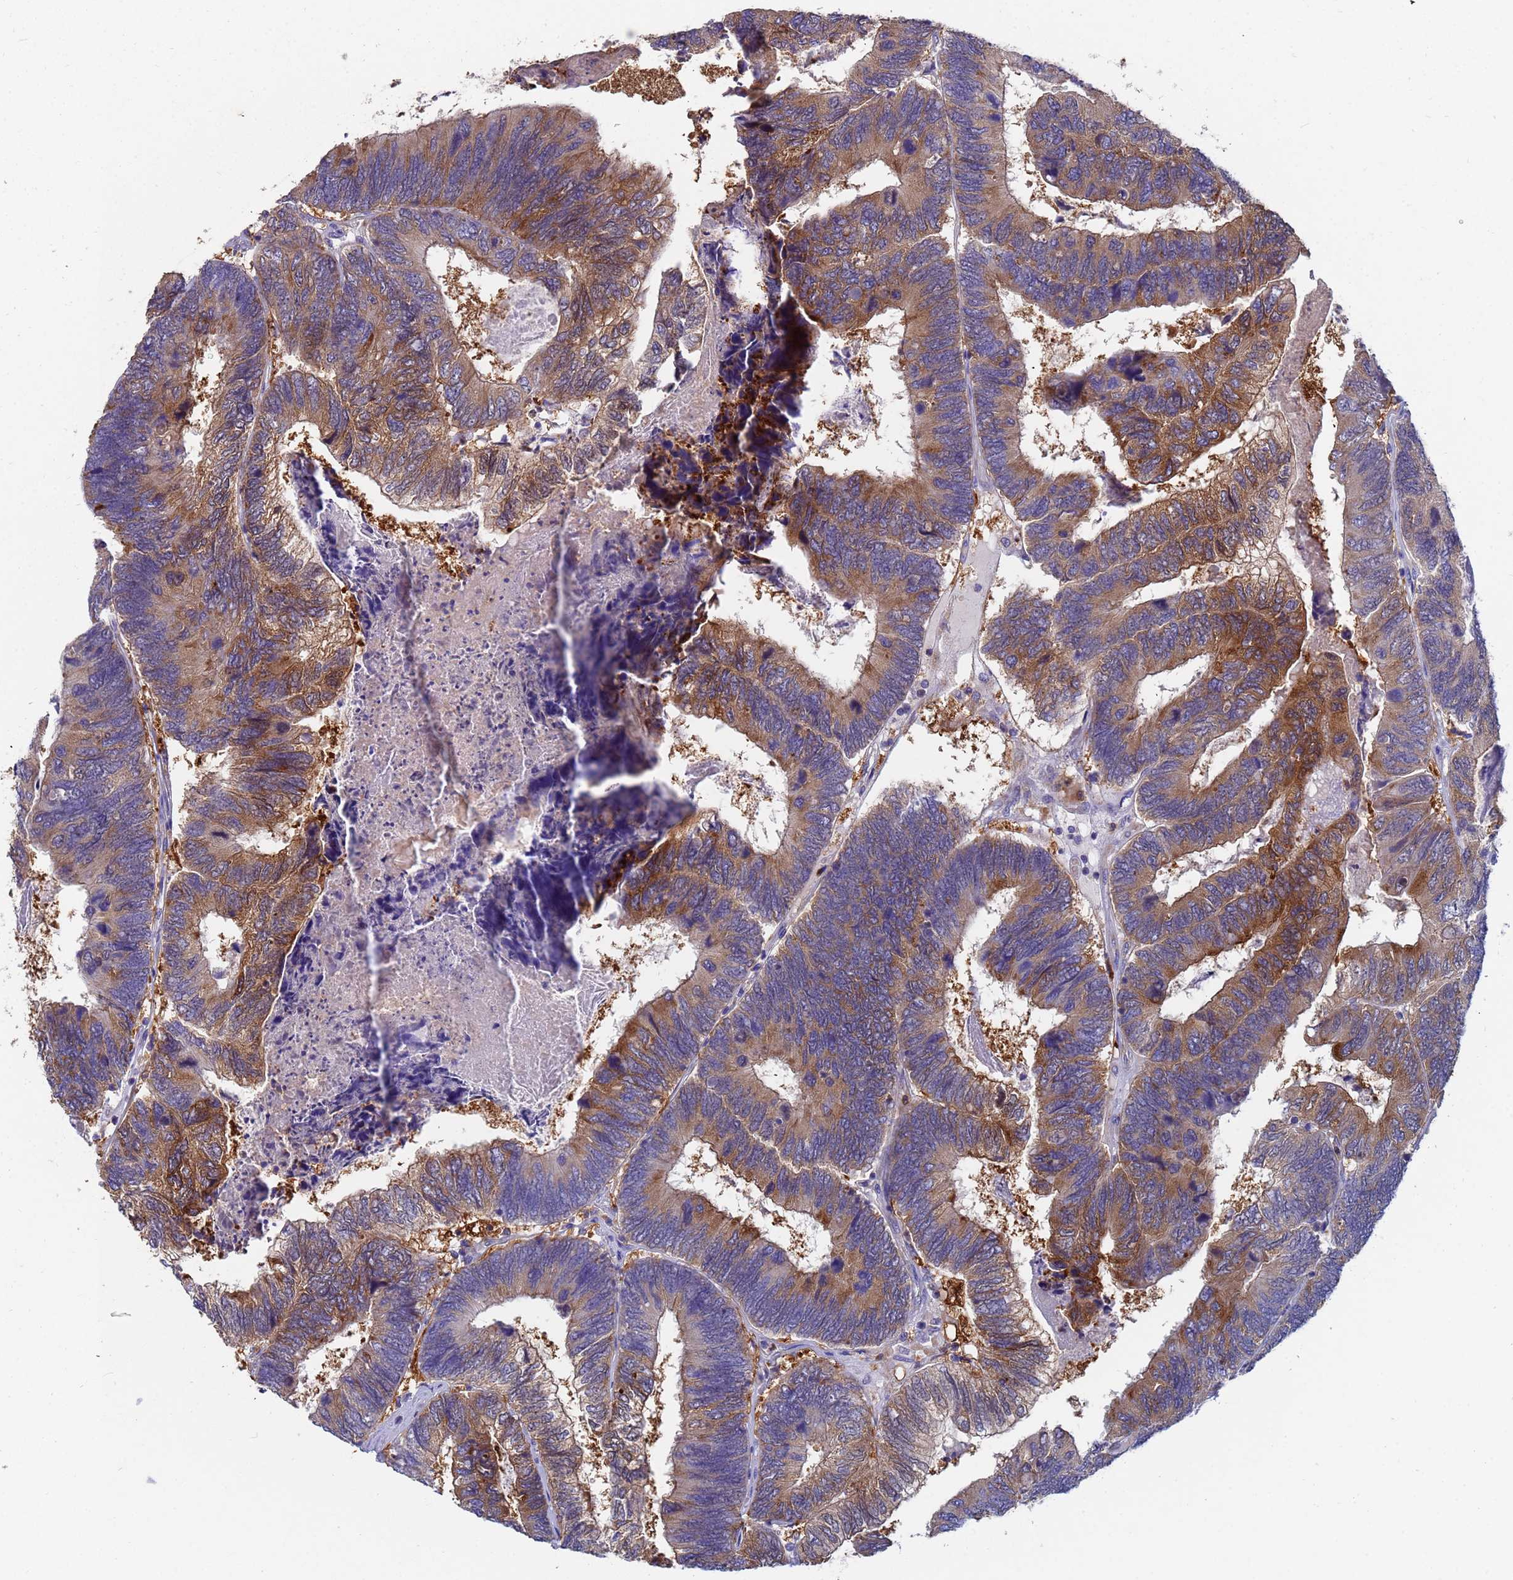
{"staining": {"intensity": "strong", "quantity": ">75%", "location": "cytoplasmic/membranous"}, "tissue": "colorectal cancer", "cell_type": "Tumor cells", "image_type": "cancer", "snomed": [{"axis": "morphology", "description": "Adenocarcinoma, NOS"}, {"axis": "topography", "description": "Colon"}], "caption": "Tumor cells display high levels of strong cytoplasmic/membranous positivity in about >75% of cells in human colorectal cancer (adenocarcinoma). Nuclei are stained in blue.", "gene": "TTLL11", "patient": {"sex": "female", "age": 67}}